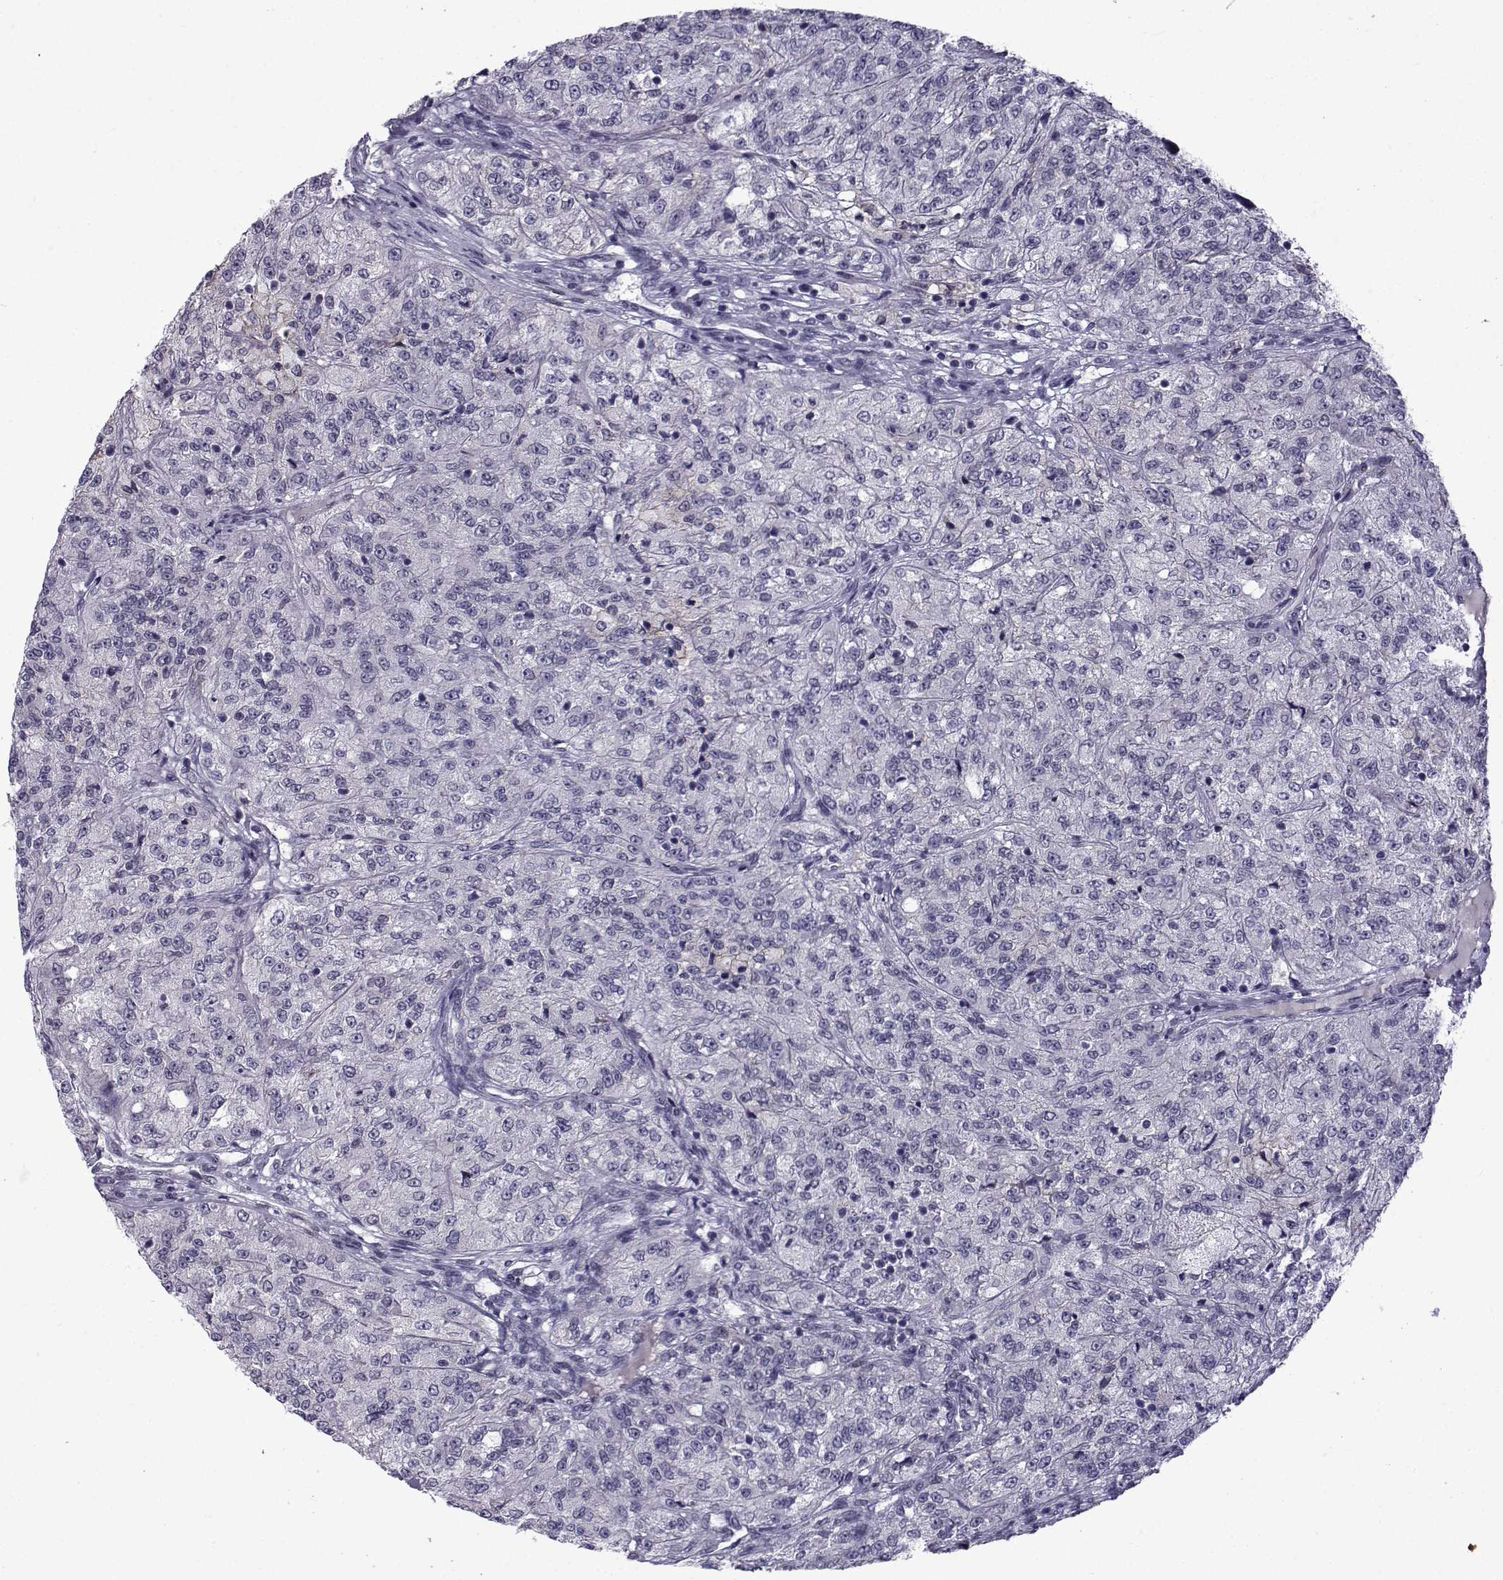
{"staining": {"intensity": "negative", "quantity": "none", "location": "none"}, "tissue": "renal cancer", "cell_type": "Tumor cells", "image_type": "cancer", "snomed": [{"axis": "morphology", "description": "Adenocarcinoma, NOS"}, {"axis": "topography", "description": "Kidney"}], "caption": "DAB (3,3'-diaminobenzidine) immunohistochemical staining of renal cancer reveals no significant staining in tumor cells.", "gene": "RBM24", "patient": {"sex": "female", "age": 63}}